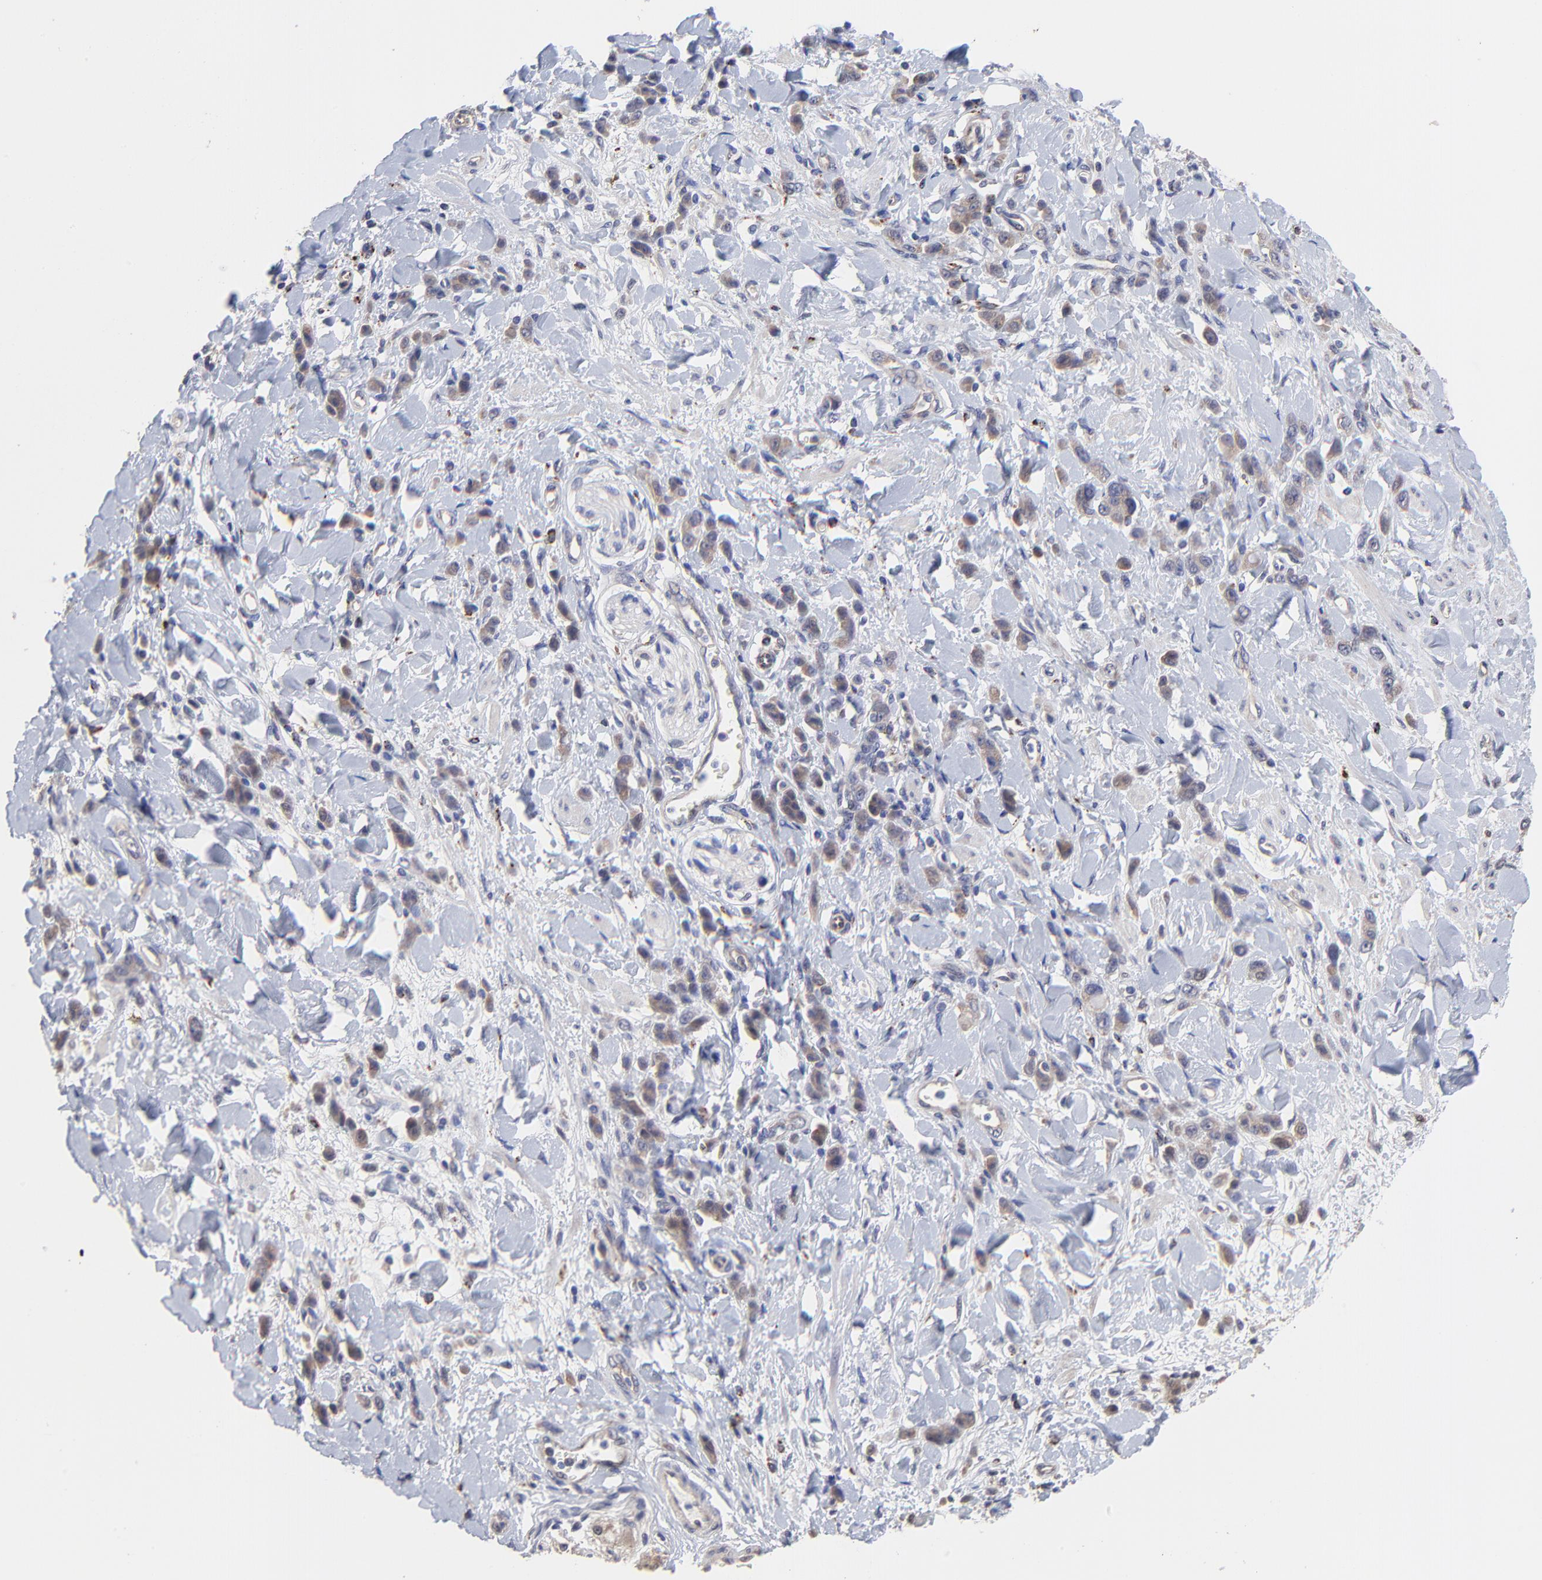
{"staining": {"intensity": "weak", "quantity": "25%-75%", "location": "cytoplasmic/membranous"}, "tissue": "stomach cancer", "cell_type": "Tumor cells", "image_type": "cancer", "snomed": [{"axis": "morphology", "description": "Normal tissue, NOS"}, {"axis": "morphology", "description": "Adenocarcinoma, NOS"}, {"axis": "topography", "description": "Stomach"}], "caption": "This histopathology image exhibits IHC staining of adenocarcinoma (stomach), with low weak cytoplasmic/membranous positivity in about 25%-75% of tumor cells.", "gene": "PDE4B", "patient": {"sex": "male", "age": 82}}